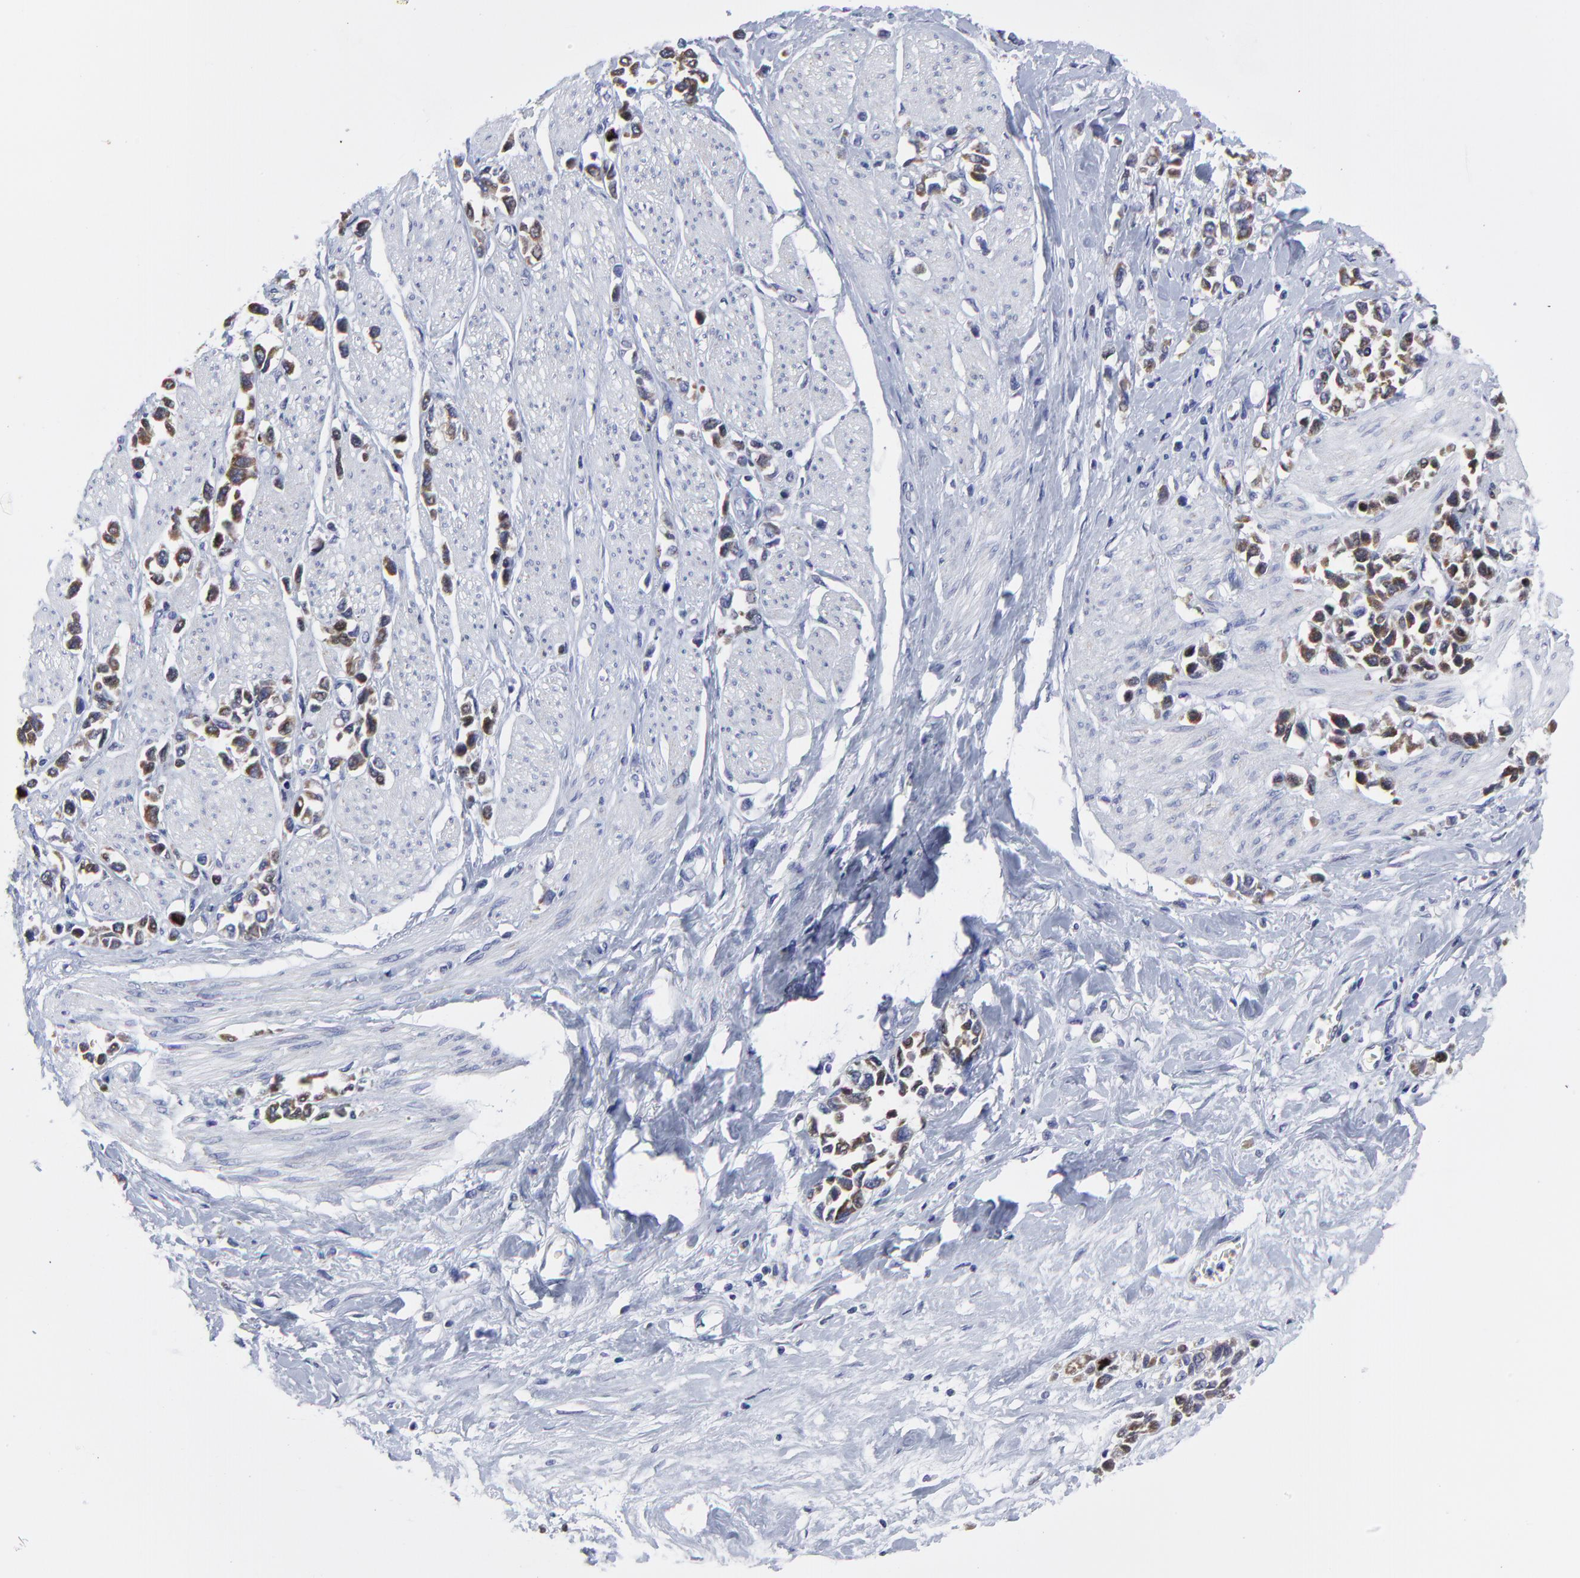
{"staining": {"intensity": "moderate", "quantity": ">75%", "location": "cytoplasmic/membranous"}, "tissue": "stomach cancer", "cell_type": "Tumor cells", "image_type": "cancer", "snomed": [{"axis": "morphology", "description": "Adenocarcinoma, NOS"}, {"axis": "topography", "description": "Stomach, upper"}], "caption": "Stomach adenocarcinoma was stained to show a protein in brown. There is medium levels of moderate cytoplasmic/membranous positivity in about >75% of tumor cells. Using DAB (3,3'-diaminobenzidine) (brown) and hematoxylin (blue) stains, captured at high magnification using brightfield microscopy.", "gene": "NCAPH", "patient": {"sex": "male", "age": 76}}